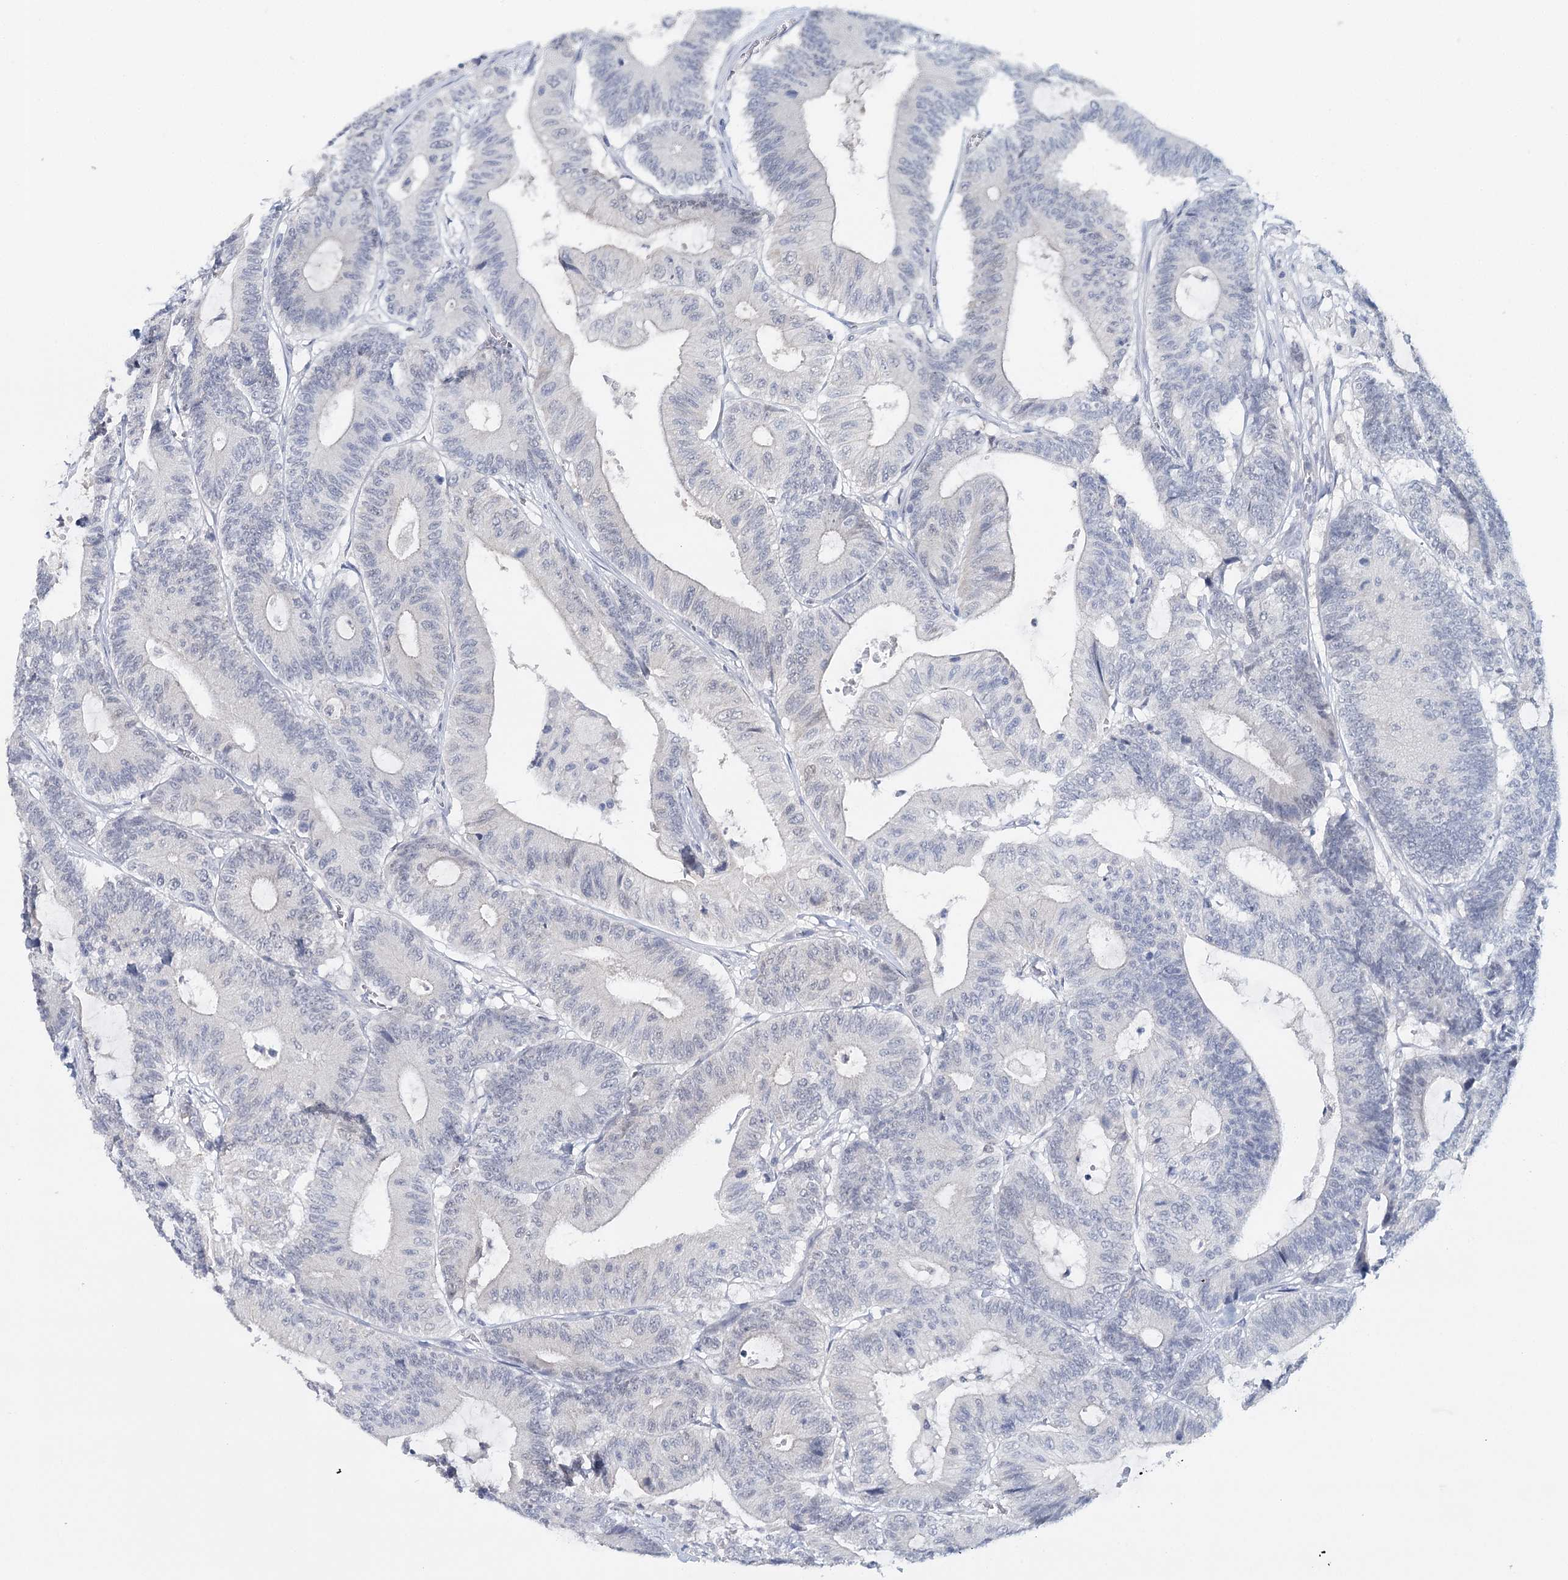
{"staining": {"intensity": "negative", "quantity": "none", "location": "none"}, "tissue": "colorectal cancer", "cell_type": "Tumor cells", "image_type": "cancer", "snomed": [{"axis": "morphology", "description": "Adenocarcinoma, NOS"}, {"axis": "topography", "description": "Colon"}], "caption": "The IHC histopathology image has no significant staining in tumor cells of colorectal cancer tissue. (DAB (3,3'-diaminobenzidine) immunohistochemistry, high magnification).", "gene": "HSPA4L", "patient": {"sex": "female", "age": 84}}